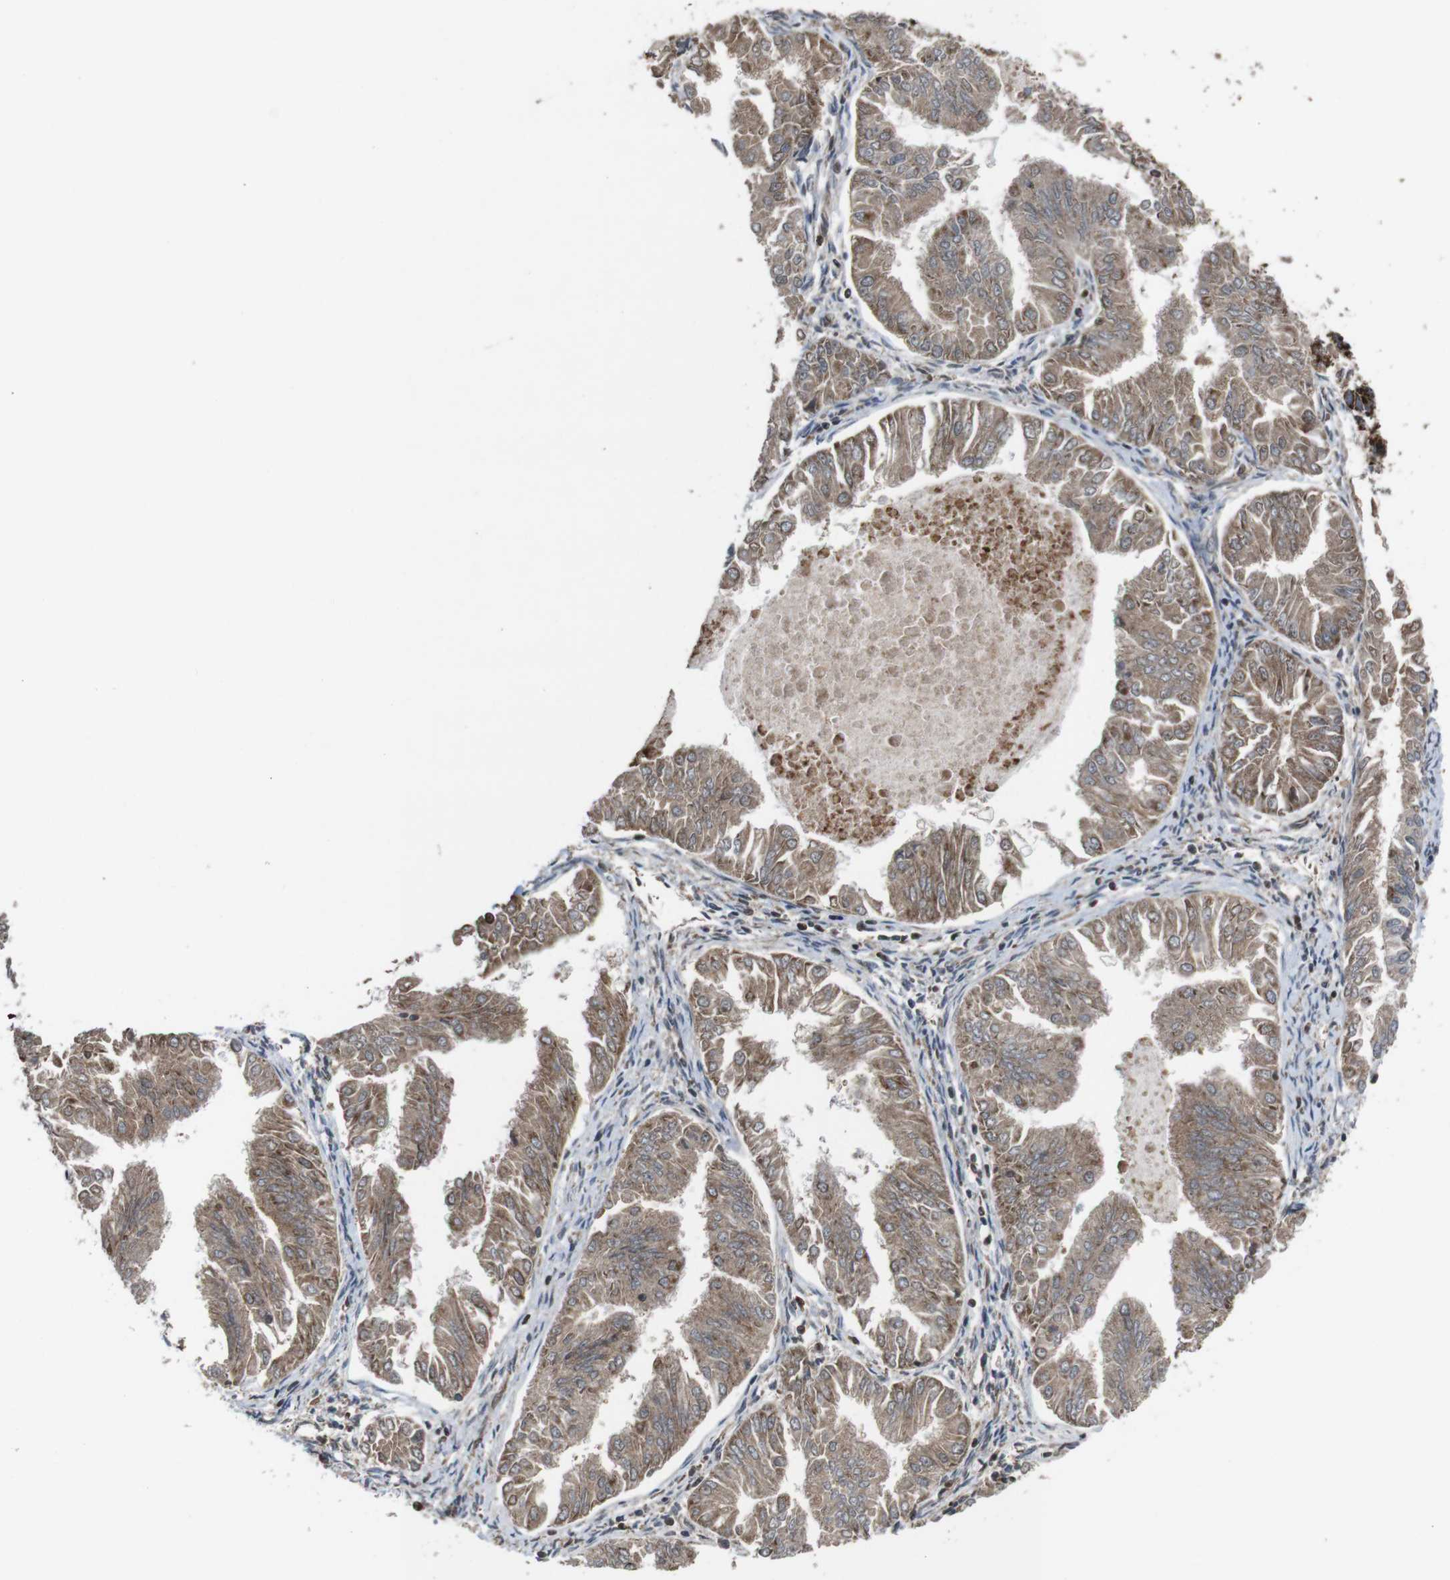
{"staining": {"intensity": "weak", "quantity": ">75%", "location": "cytoplasmic/membranous"}, "tissue": "endometrial cancer", "cell_type": "Tumor cells", "image_type": "cancer", "snomed": [{"axis": "morphology", "description": "Adenocarcinoma, NOS"}, {"axis": "topography", "description": "Endometrium"}], "caption": "Endometrial adenocarcinoma was stained to show a protein in brown. There is low levels of weak cytoplasmic/membranous staining in about >75% of tumor cells. (IHC, brightfield microscopy, high magnification).", "gene": "HK1", "patient": {"sex": "female", "age": 53}}